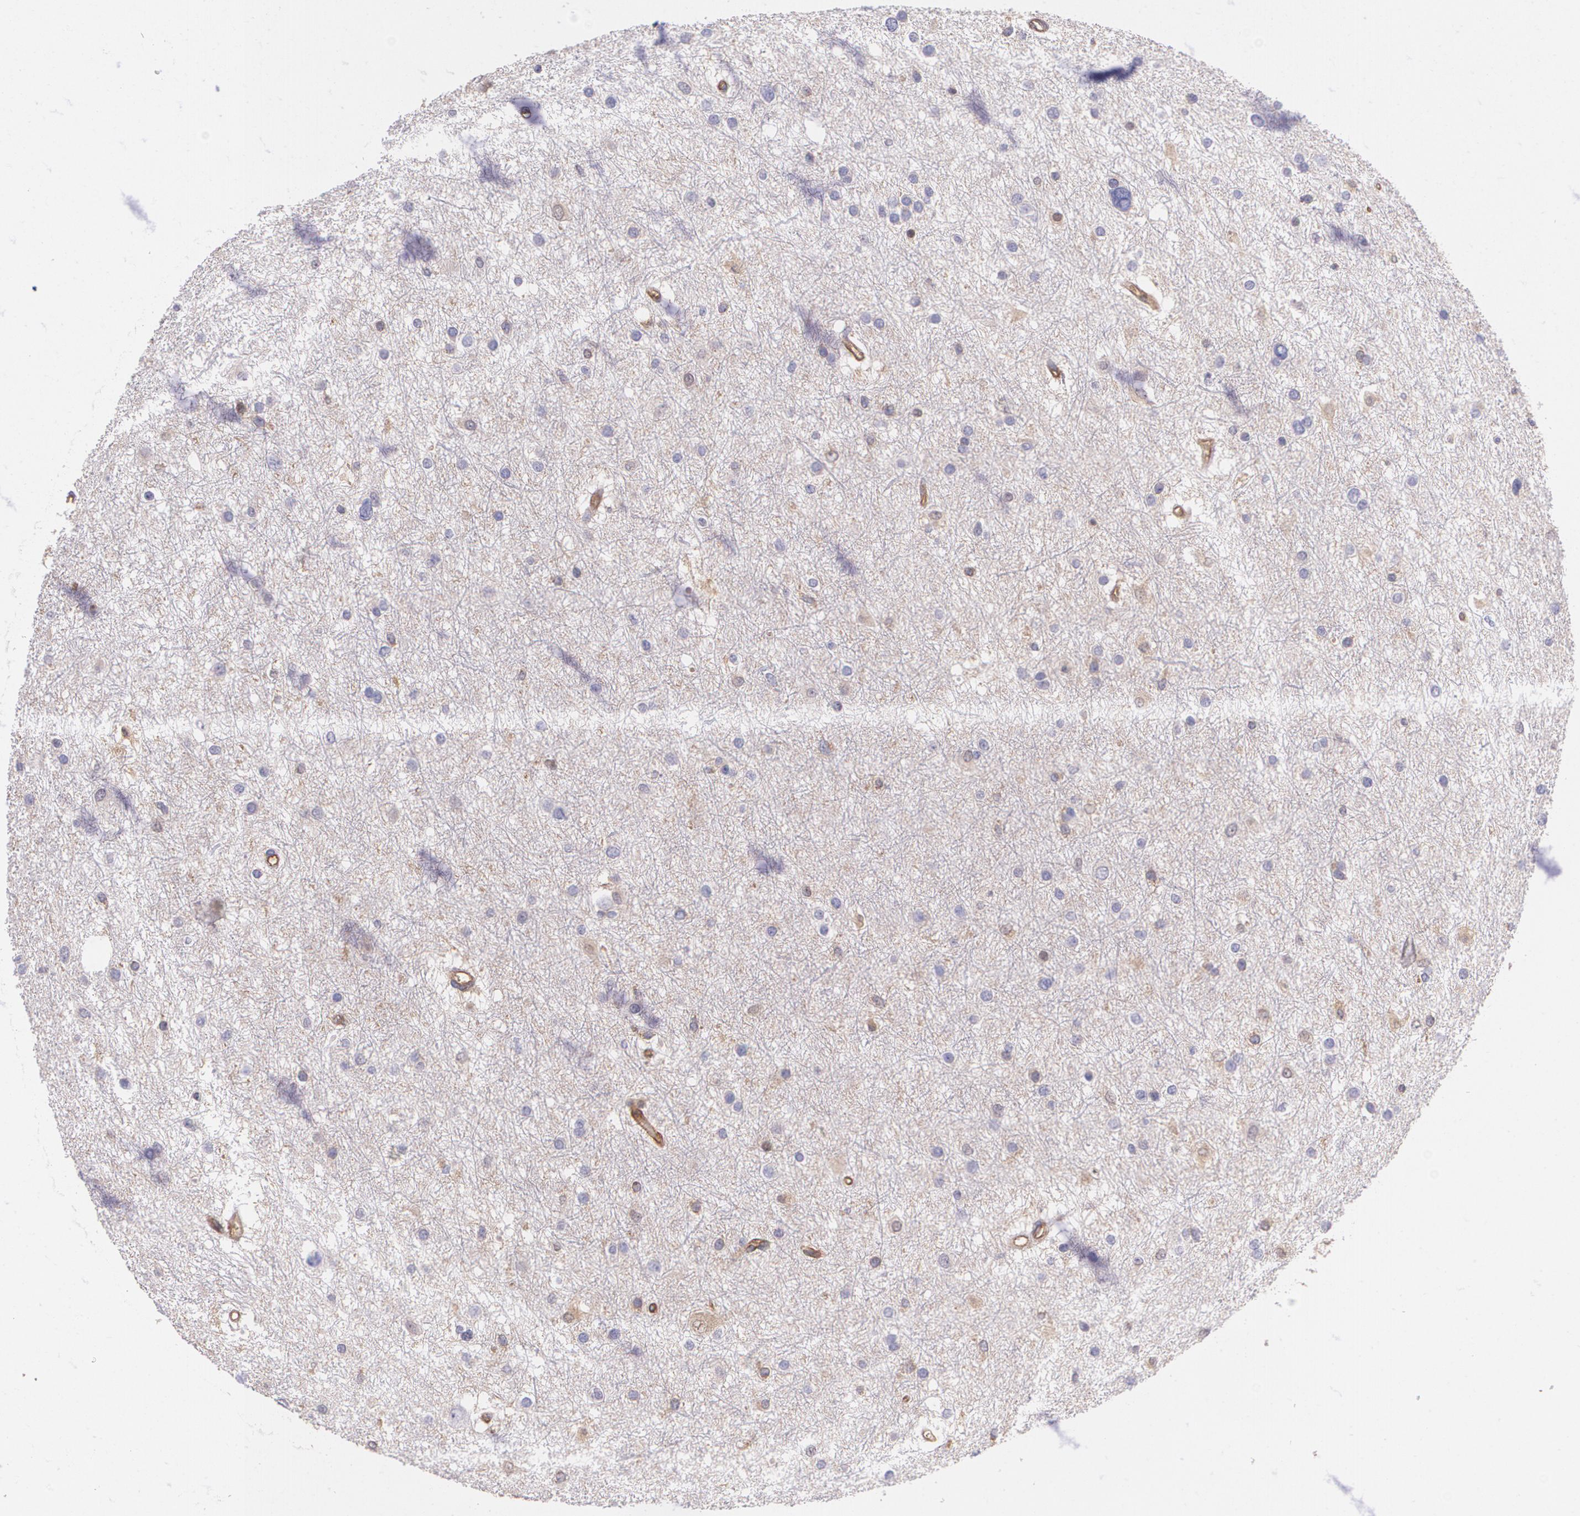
{"staining": {"intensity": "negative", "quantity": "none", "location": "none"}, "tissue": "glioma", "cell_type": "Tumor cells", "image_type": "cancer", "snomed": [{"axis": "morphology", "description": "Glioma, malignant, Low grade"}, {"axis": "topography", "description": "Brain"}], "caption": "A micrograph of malignant low-grade glioma stained for a protein shows no brown staining in tumor cells.", "gene": "B2M", "patient": {"sex": "female", "age": 36}}